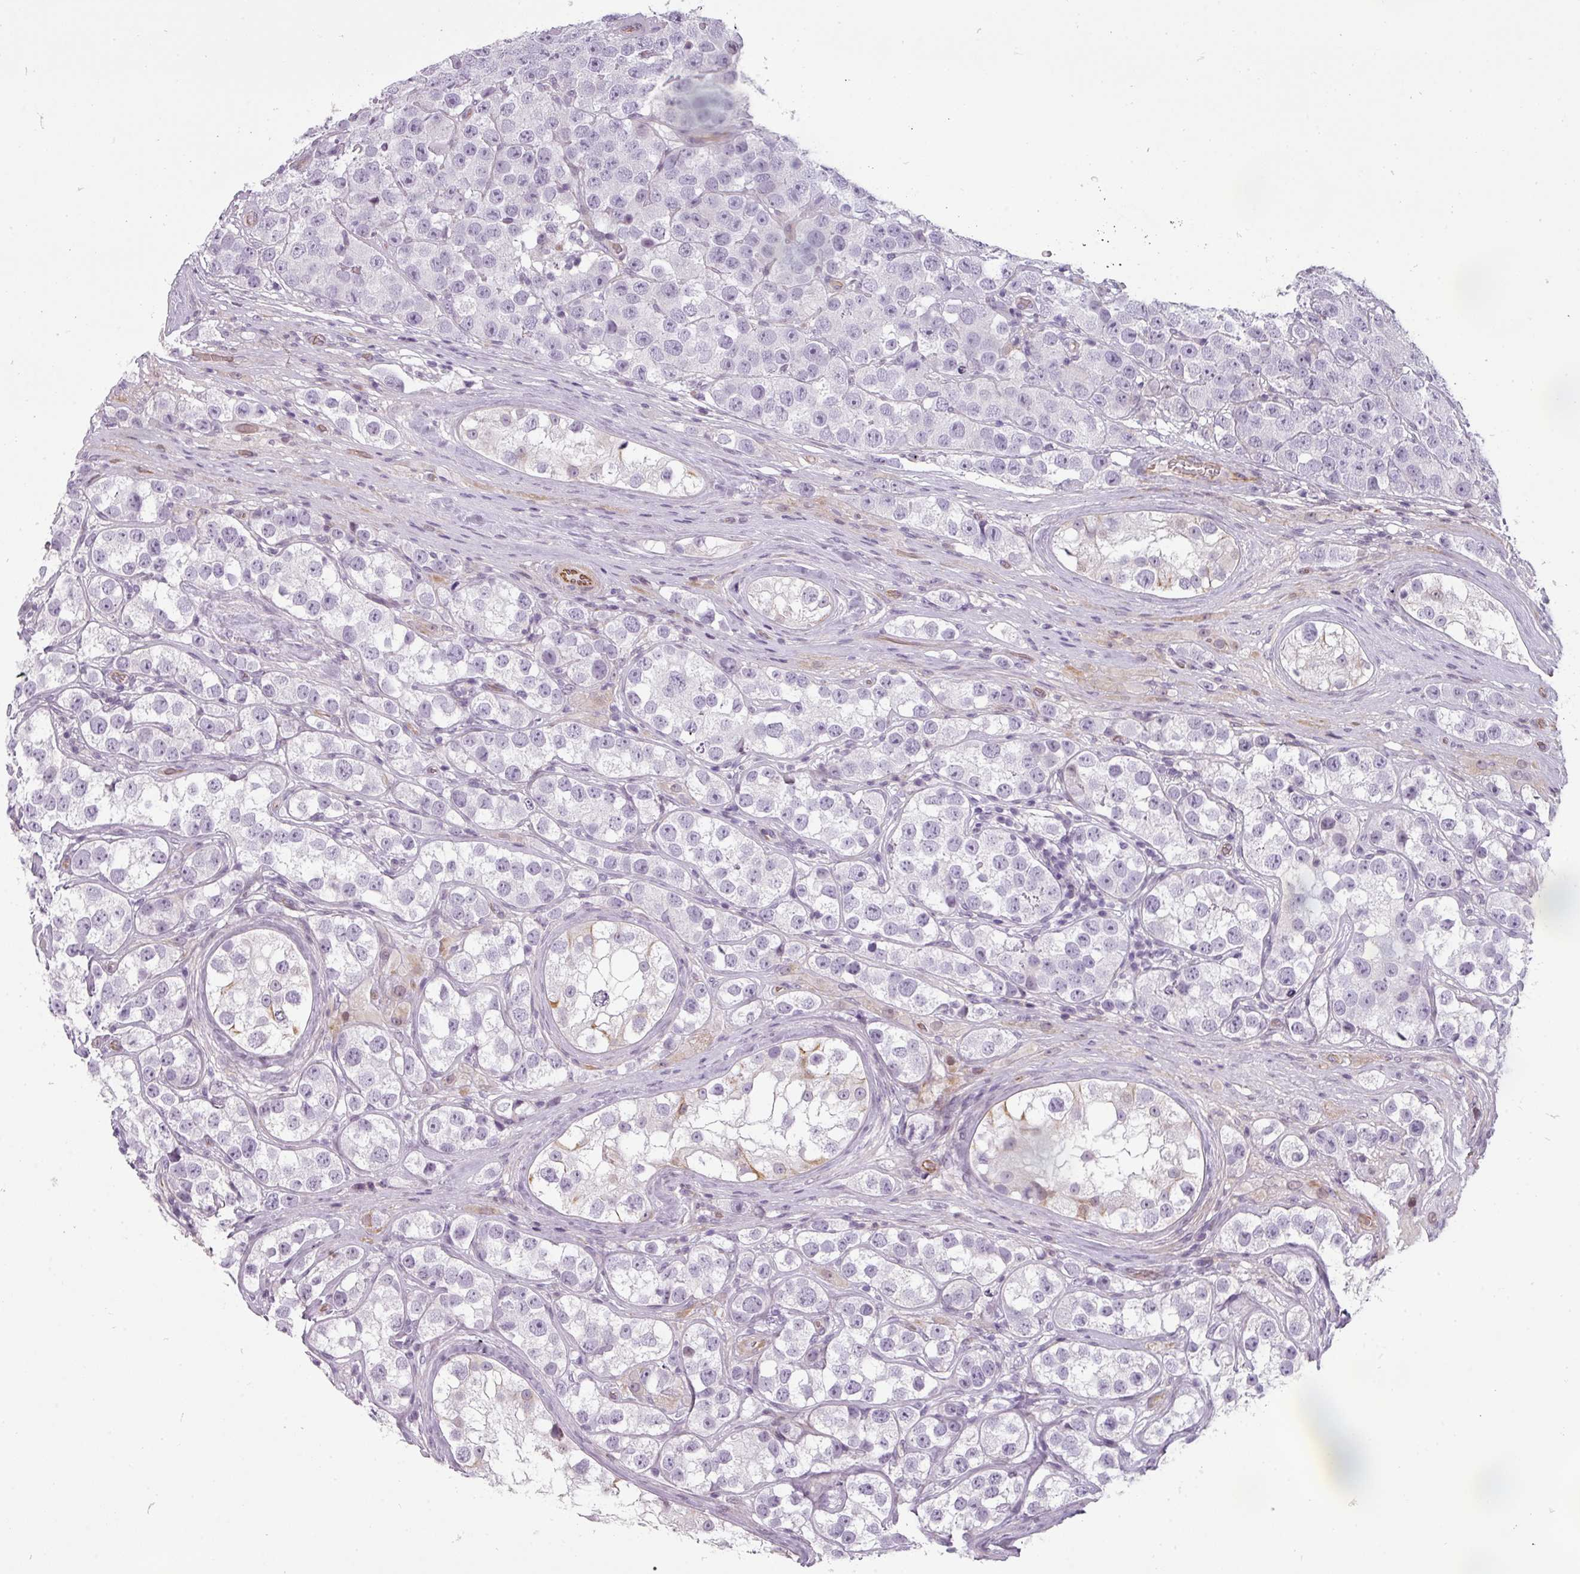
{"staining": {"intensity": "negative", "quantity": "none", "location": "none"}, "tissue": "testis cancer", "cell_type": "Tumor cells", "image_type": "cancer", "snomed": [{"axis": "morphology", "description": "Seminoma, NOS"}, {"axis": "topography", "description": "Testis"}], "caption": "High magnification brightfield microscopy of testis seminoma stained with DAB (3,3'-diaminobenzidine) (brown) and counterstained with hematoxylin (blue): tumor cells show no significant staining.", "gene": "CHRDL1", "patient": {"sex": "male", "age": 28}}